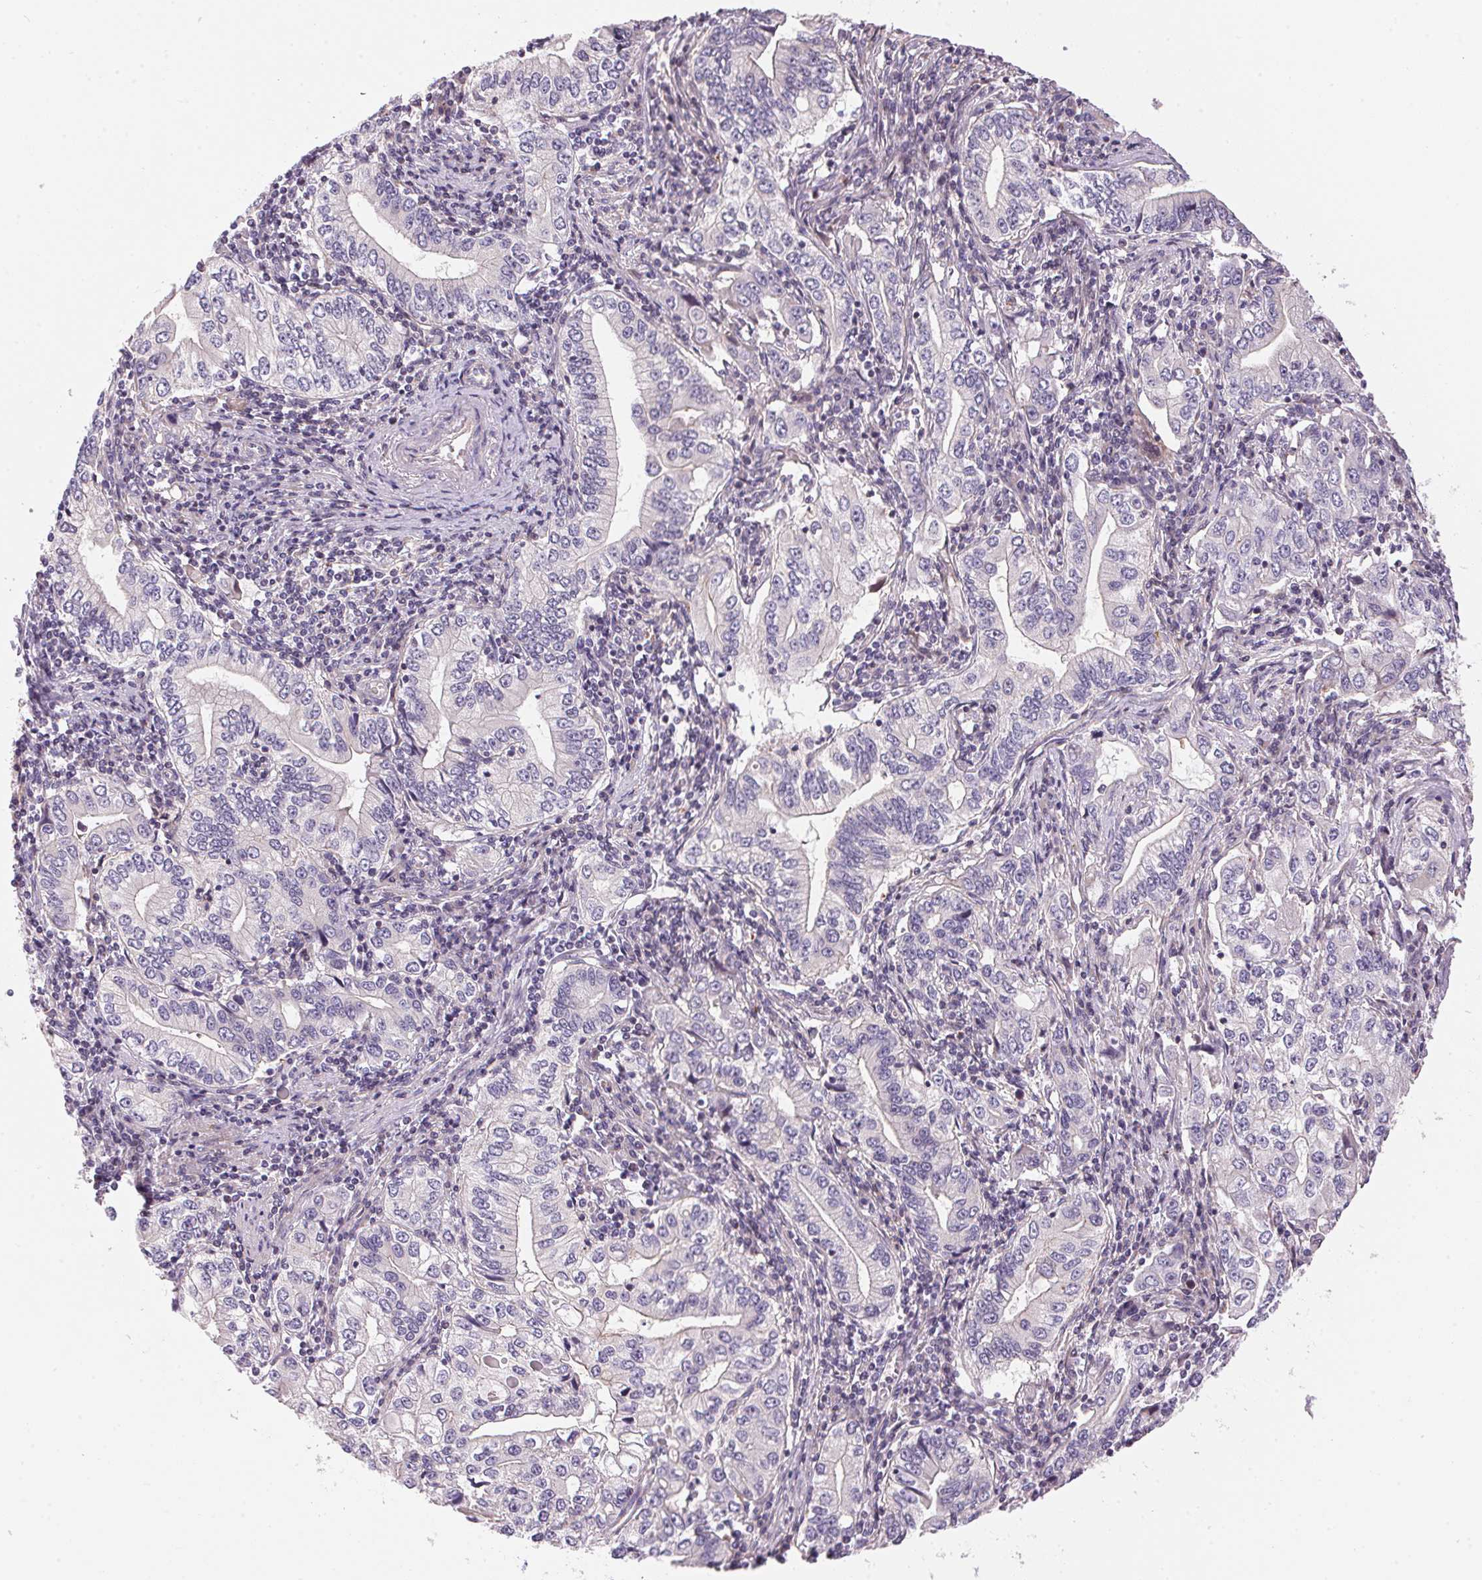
{"staining": {"intensity": "negative", "quantity": "none", "location": "none"}, "tissue": "stomach cancer", "cell_type": "Tumor cells", "image_type": "cancer", "snomed": [{"axis": "morphology", "description": "Adenocarcinoma, NOS"}, {"axis": "topography", "description": "Stomach, lower"}], "caption": "Image shows no significant protein positivity in tumor cells of adenocarcinoma (stomach).", "gene": "UNC13B", "patient": {"sex": "female", "age": 72}}